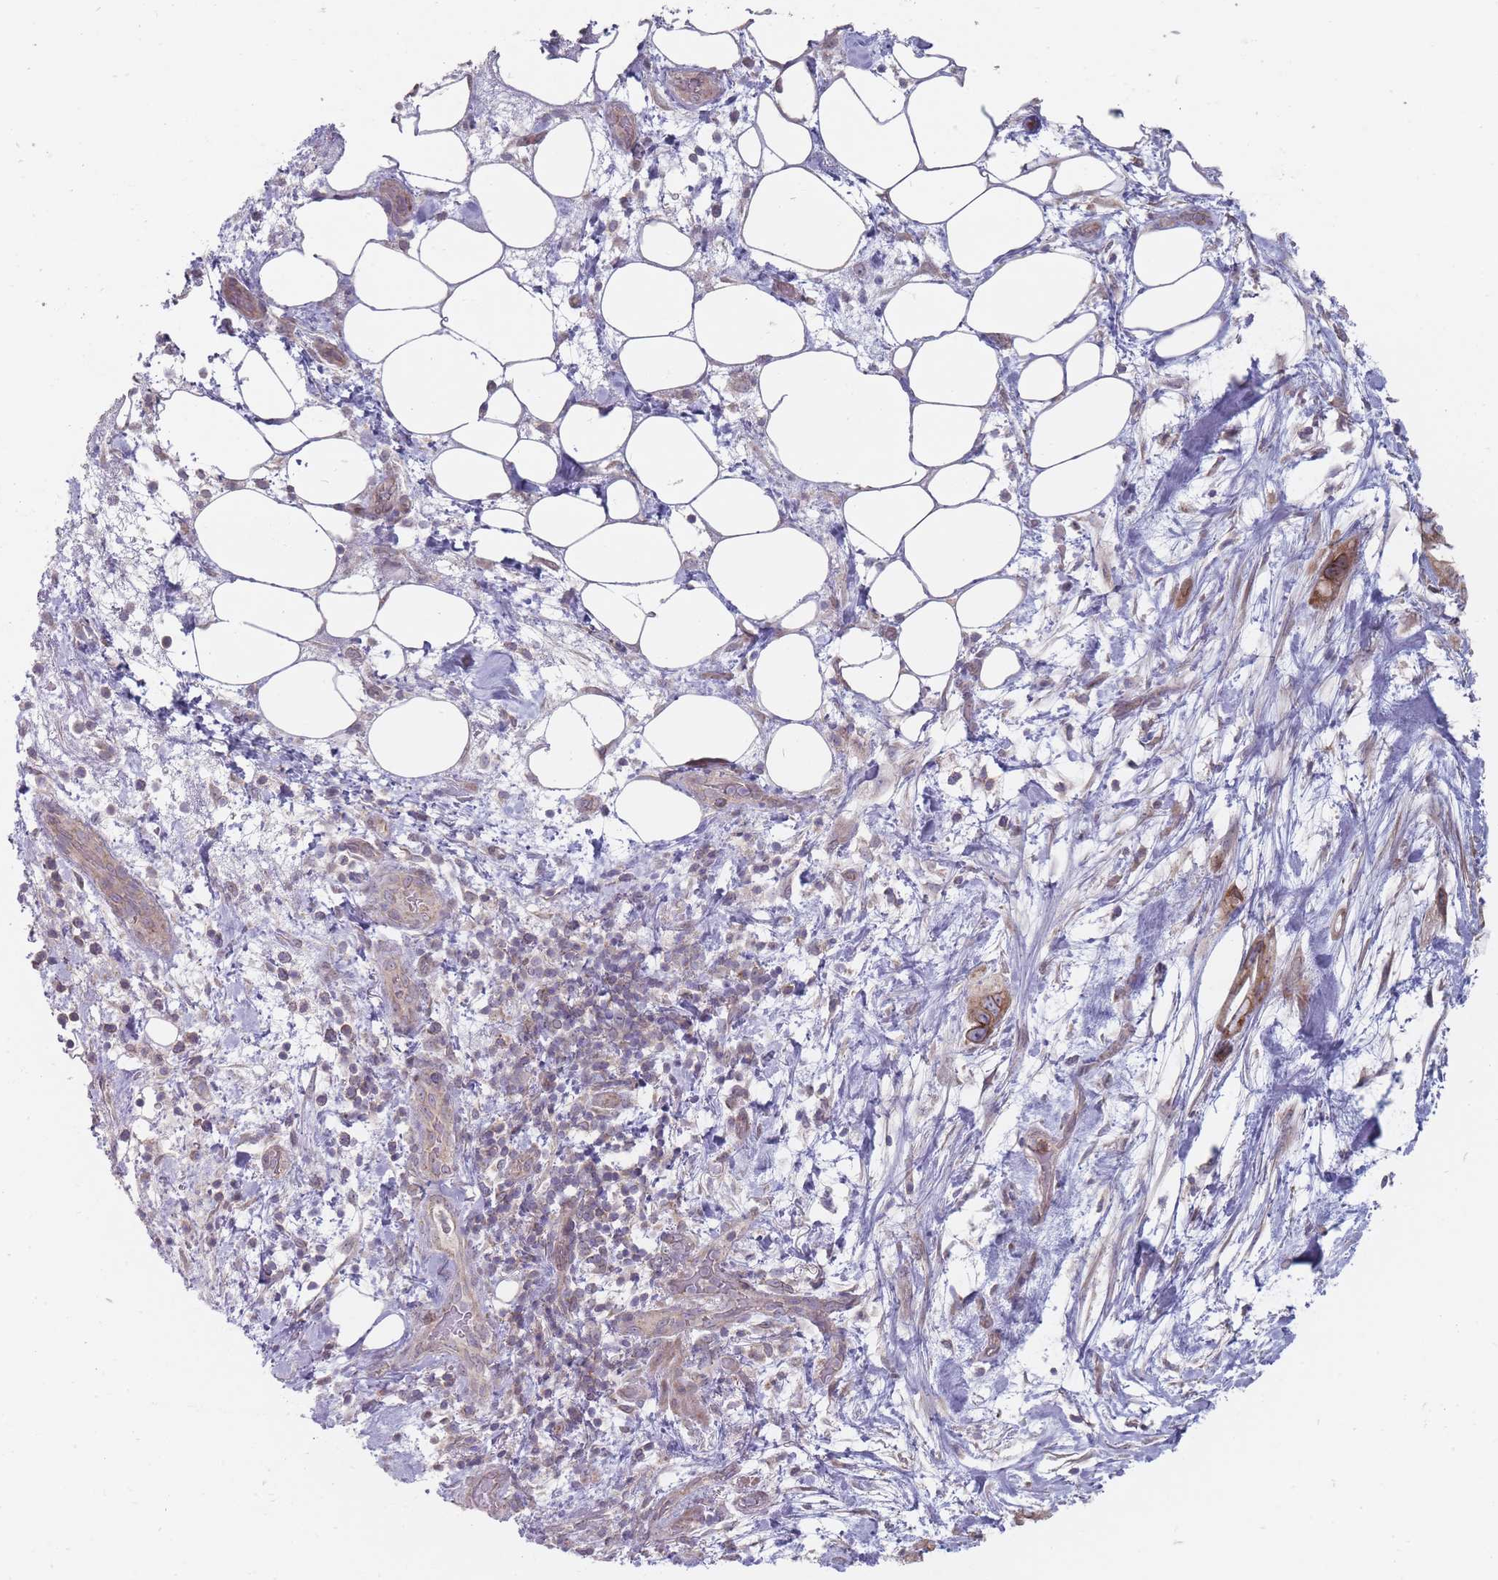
{"staining": {"intensity": "moderate", "quantity": ">75%", "location": "cytoplasmic/membranous"}, "tissue": "pancreatic cancer", "cell_type": "Tumor cells", "image_type": "cancer", "snomed": [{"axis": "morphology", "description": "Adenocarcinoma, NOS"}, {"axis": "topography", "description": "Pancreas"}], "caption": "This photomicrograph shows adenocarcinoma (pancreatic) stained with immunohistochemistry (IHC) to label a protein in brown. The cytoplasmic/membranous of tumor cells show moderate positivity for the protein. Nuclei are counter-stained blue.", "gene": "PCDH12", "patient": {"sex": "female", "age": 61}}